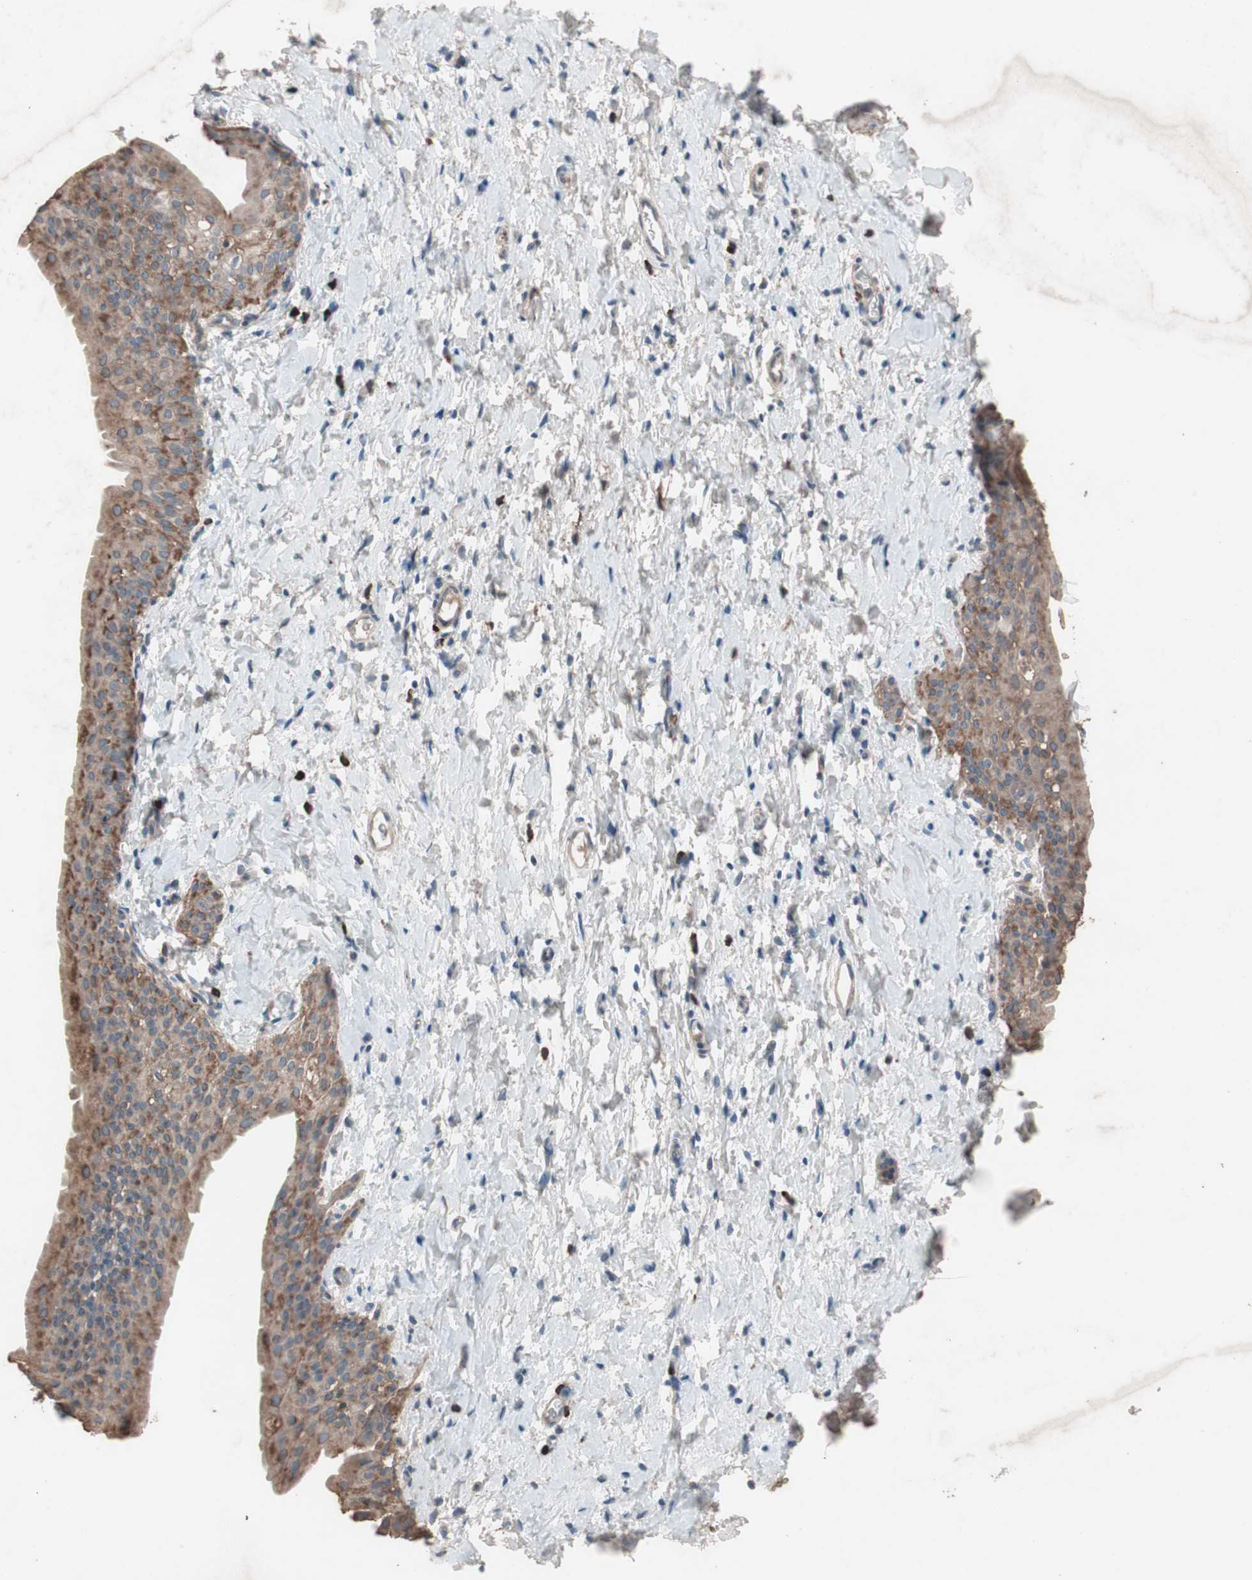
{"staining": {"intensity": "negative", "quantity": "none", "location": "none"}, "tissue": "smooth muscle", "cell_type": "Smooth muscle cells", "image_type": "normal", "snomed": [{"axis": "morphology", "description": "Normal tissue, NOS"}, {"axis": "topography", "description": "Smooth muscle"}], "caption": "Human smooth muscle stained for a protein using immunohistochemistry demonstrates no positivity in smooth muscle cells.", "gene": "GRB7", "patient": {"sex": "male", "age": 16}}